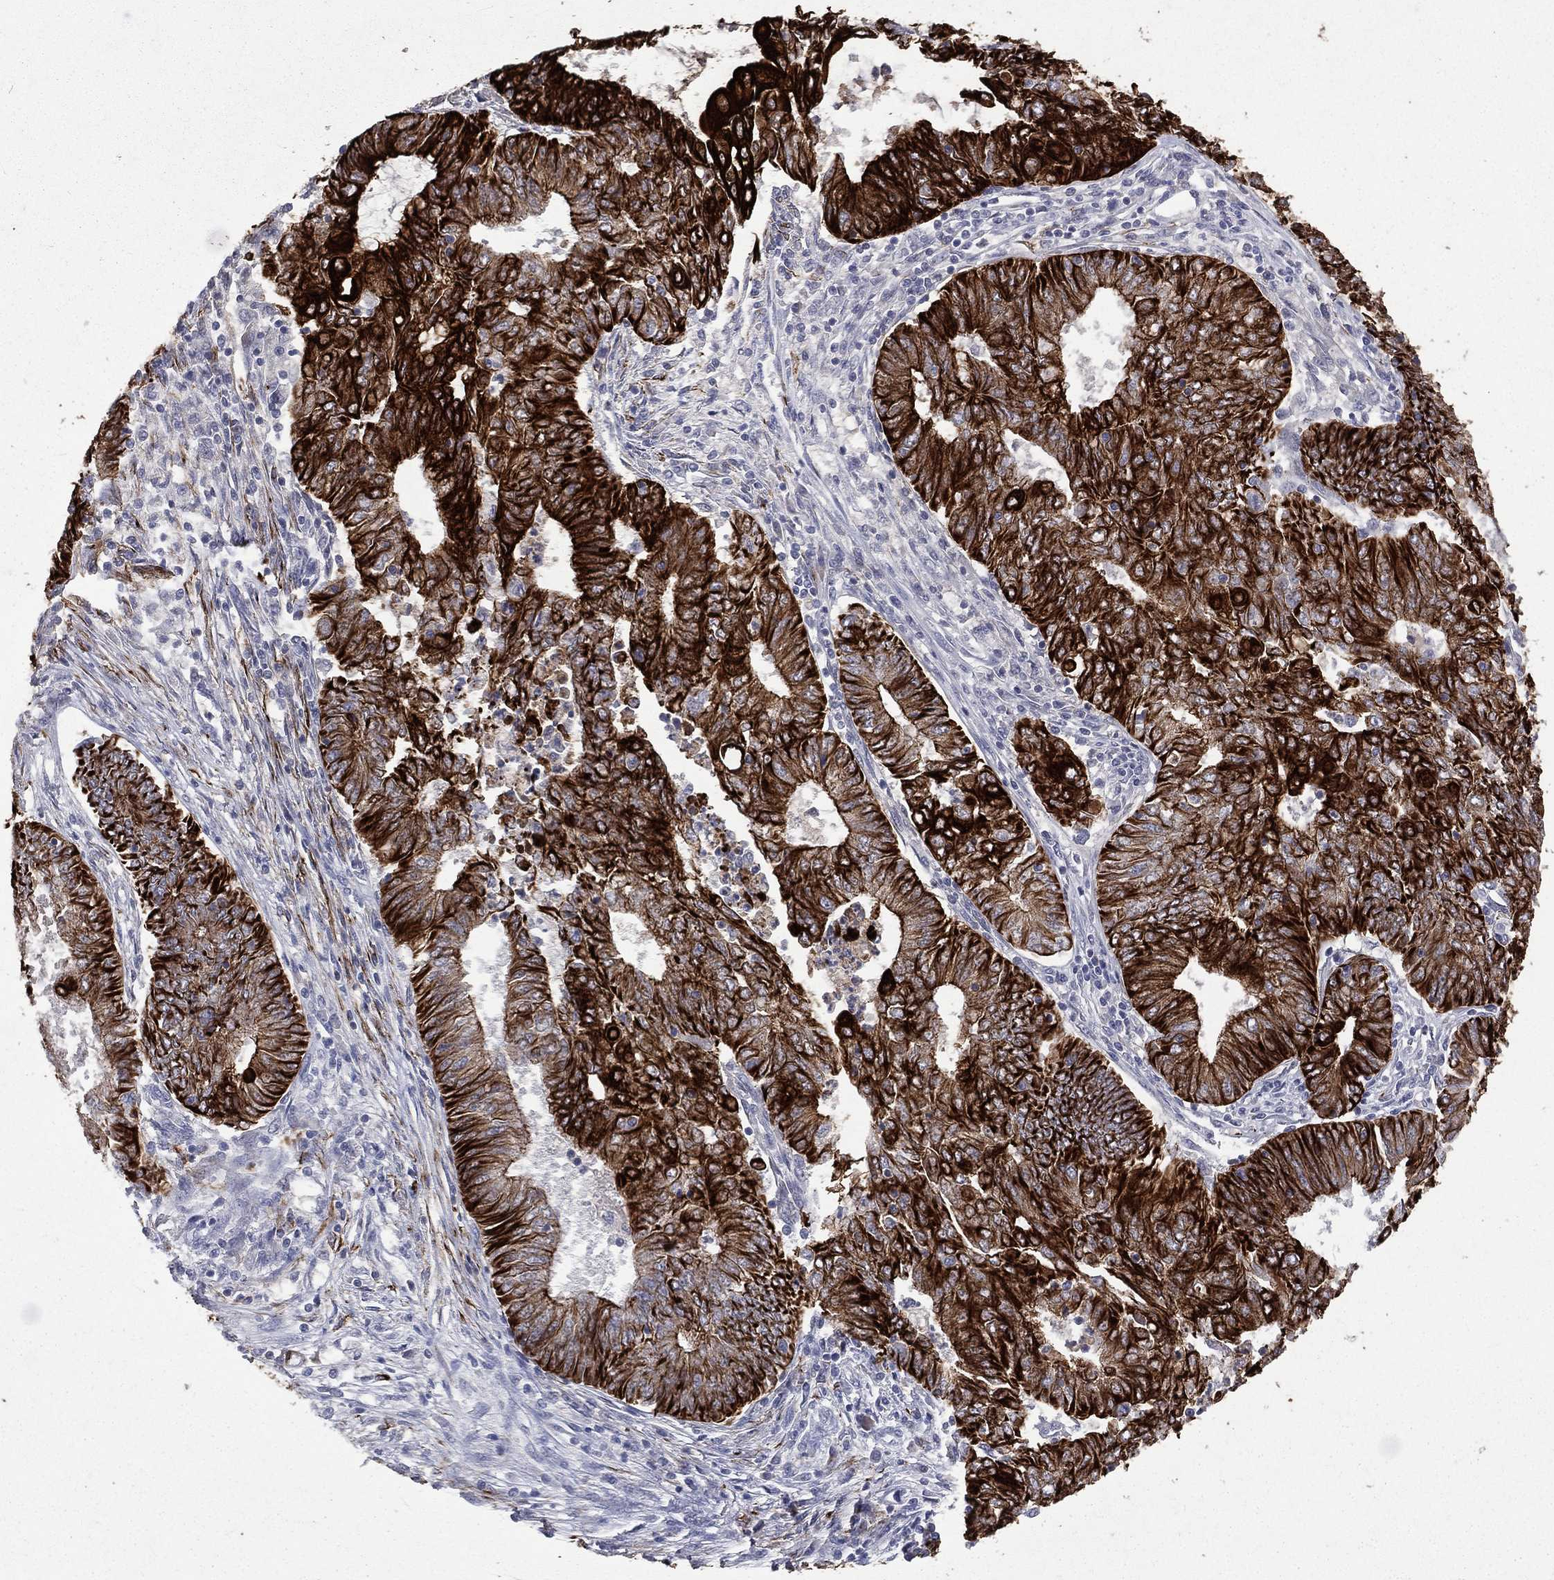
{"staining": {"intensity": "strong", "quantity": ">75%", "location": "cytoplasmic/membranous"}, "tissue": "endometrial cancer", "cell_type": "Tumor cells", "image_type": "cancer", "snomed": [{"axis": "morphology", "description": "Adenocarcinoma, NOS"}, {"axis": "topography", "description": "Endometrium"}], "caption": "The immunohistochemical stain labels strong cytoplasmic/membranous positivity in tumor cells of endometrial cancer (adenocarcinoma) tissue. The staining was performed using DAB (3,3'-diaminobenzidine) to visualize the protein expression in brown, while the nuclei were stained in blue with hematoxylin (Magnification: 20x).", "gene": "KRT7", "patient": {"sex": "female", "age": 62}}